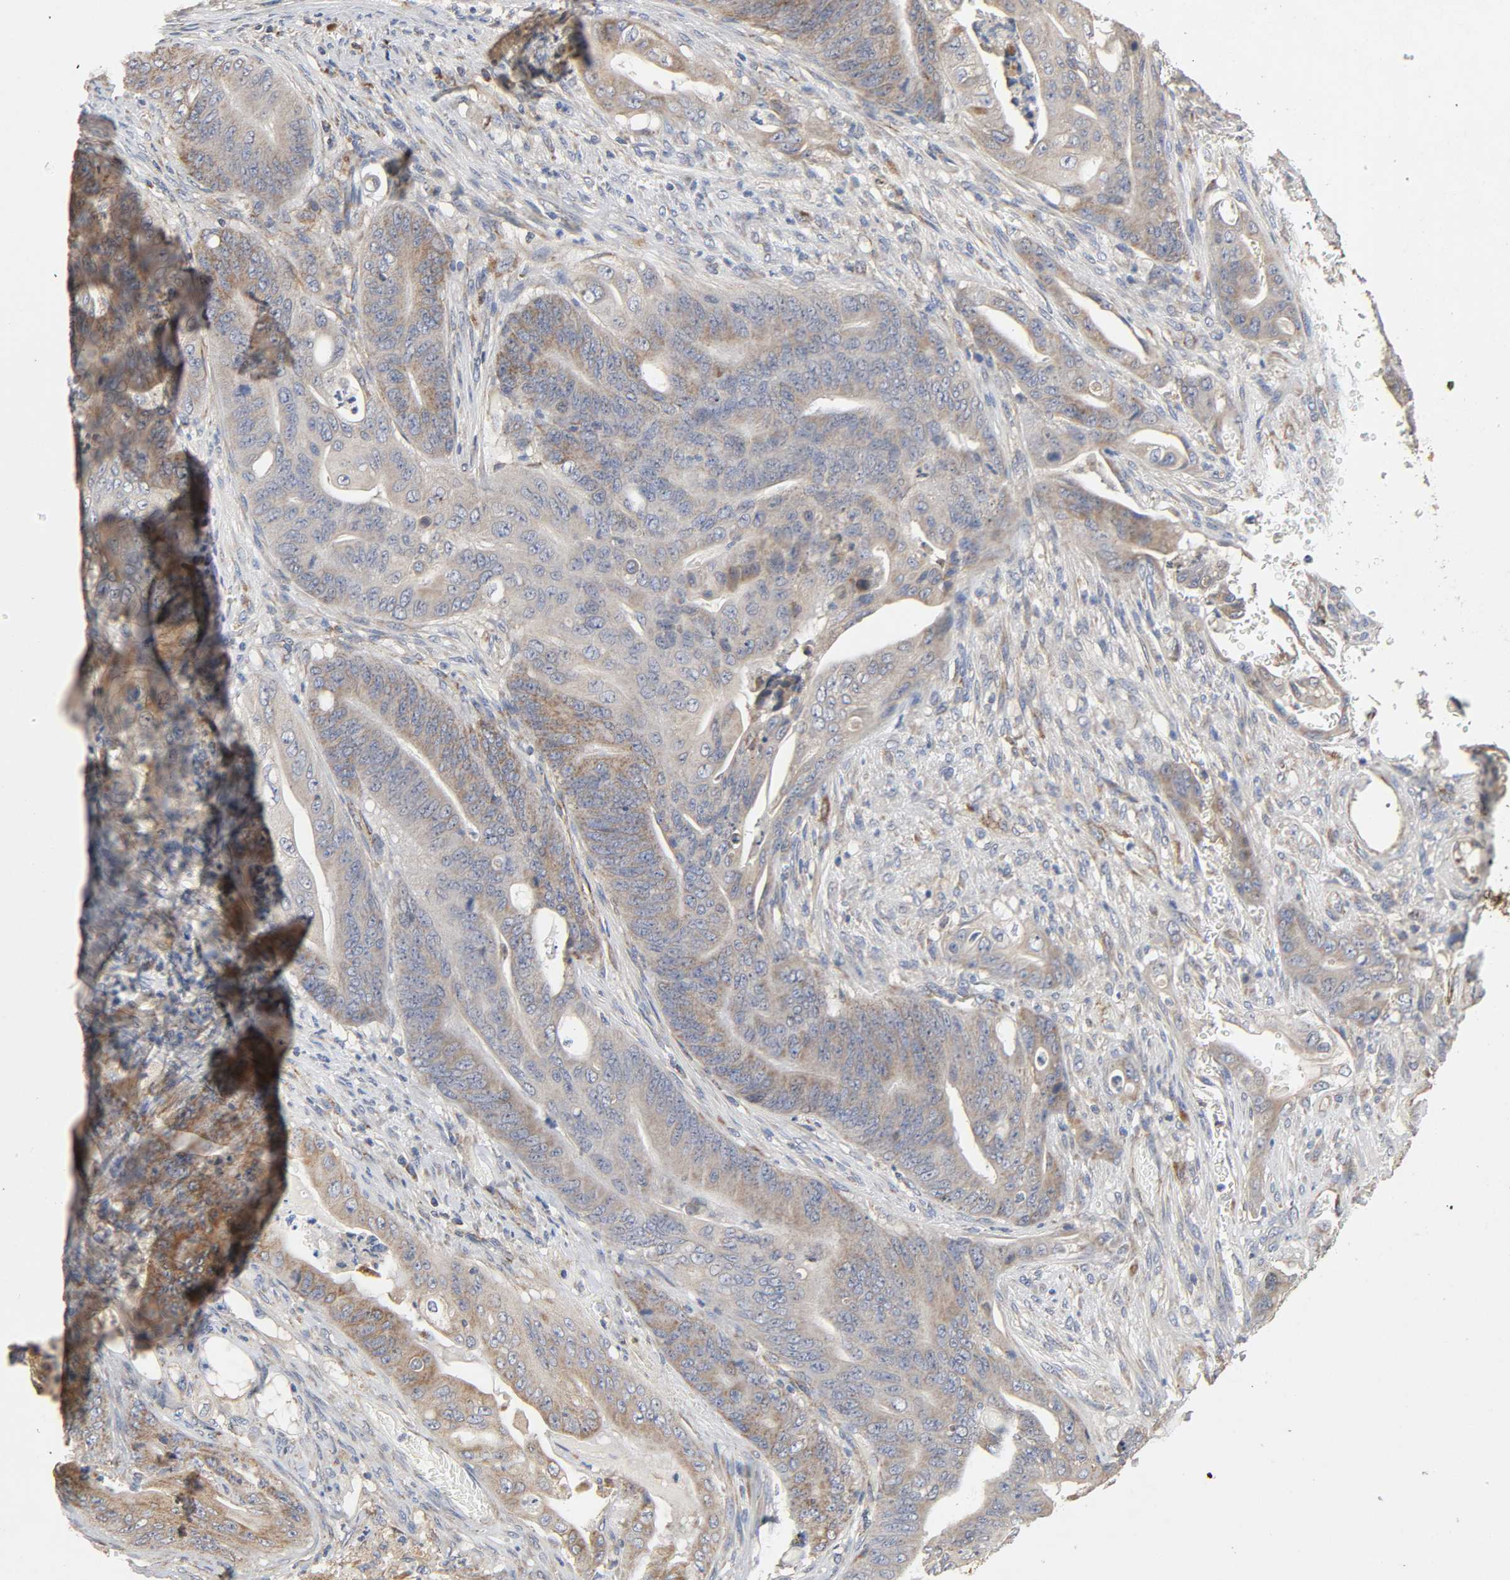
{"staining": {"intensity": "moderate", "quantity": "25%-75%", "location": "cytoplasmic/membranous"}, "tissue": "stomach cancer", "cell_type": "Tumor cells", "image_type": "cancer", "snomed": [{"axis": "morphology", "description": "Adenocarcinoma, NOS"}, {"axis": "topography", "description": "Stomach"}], "caption": "Moderate cytoplasmic/membranous staining is appreciated in approximately 25%-75% of tumor cells in stomach cancer. The staining is performed using DAB (3,3'-diaminobenzidine) brown chromogen to label protein expression. The nuclei are counter-stained blue using hematoxylin.", "gene": "NDUFS3", "patient": {"sex": "female", "age": 73}}